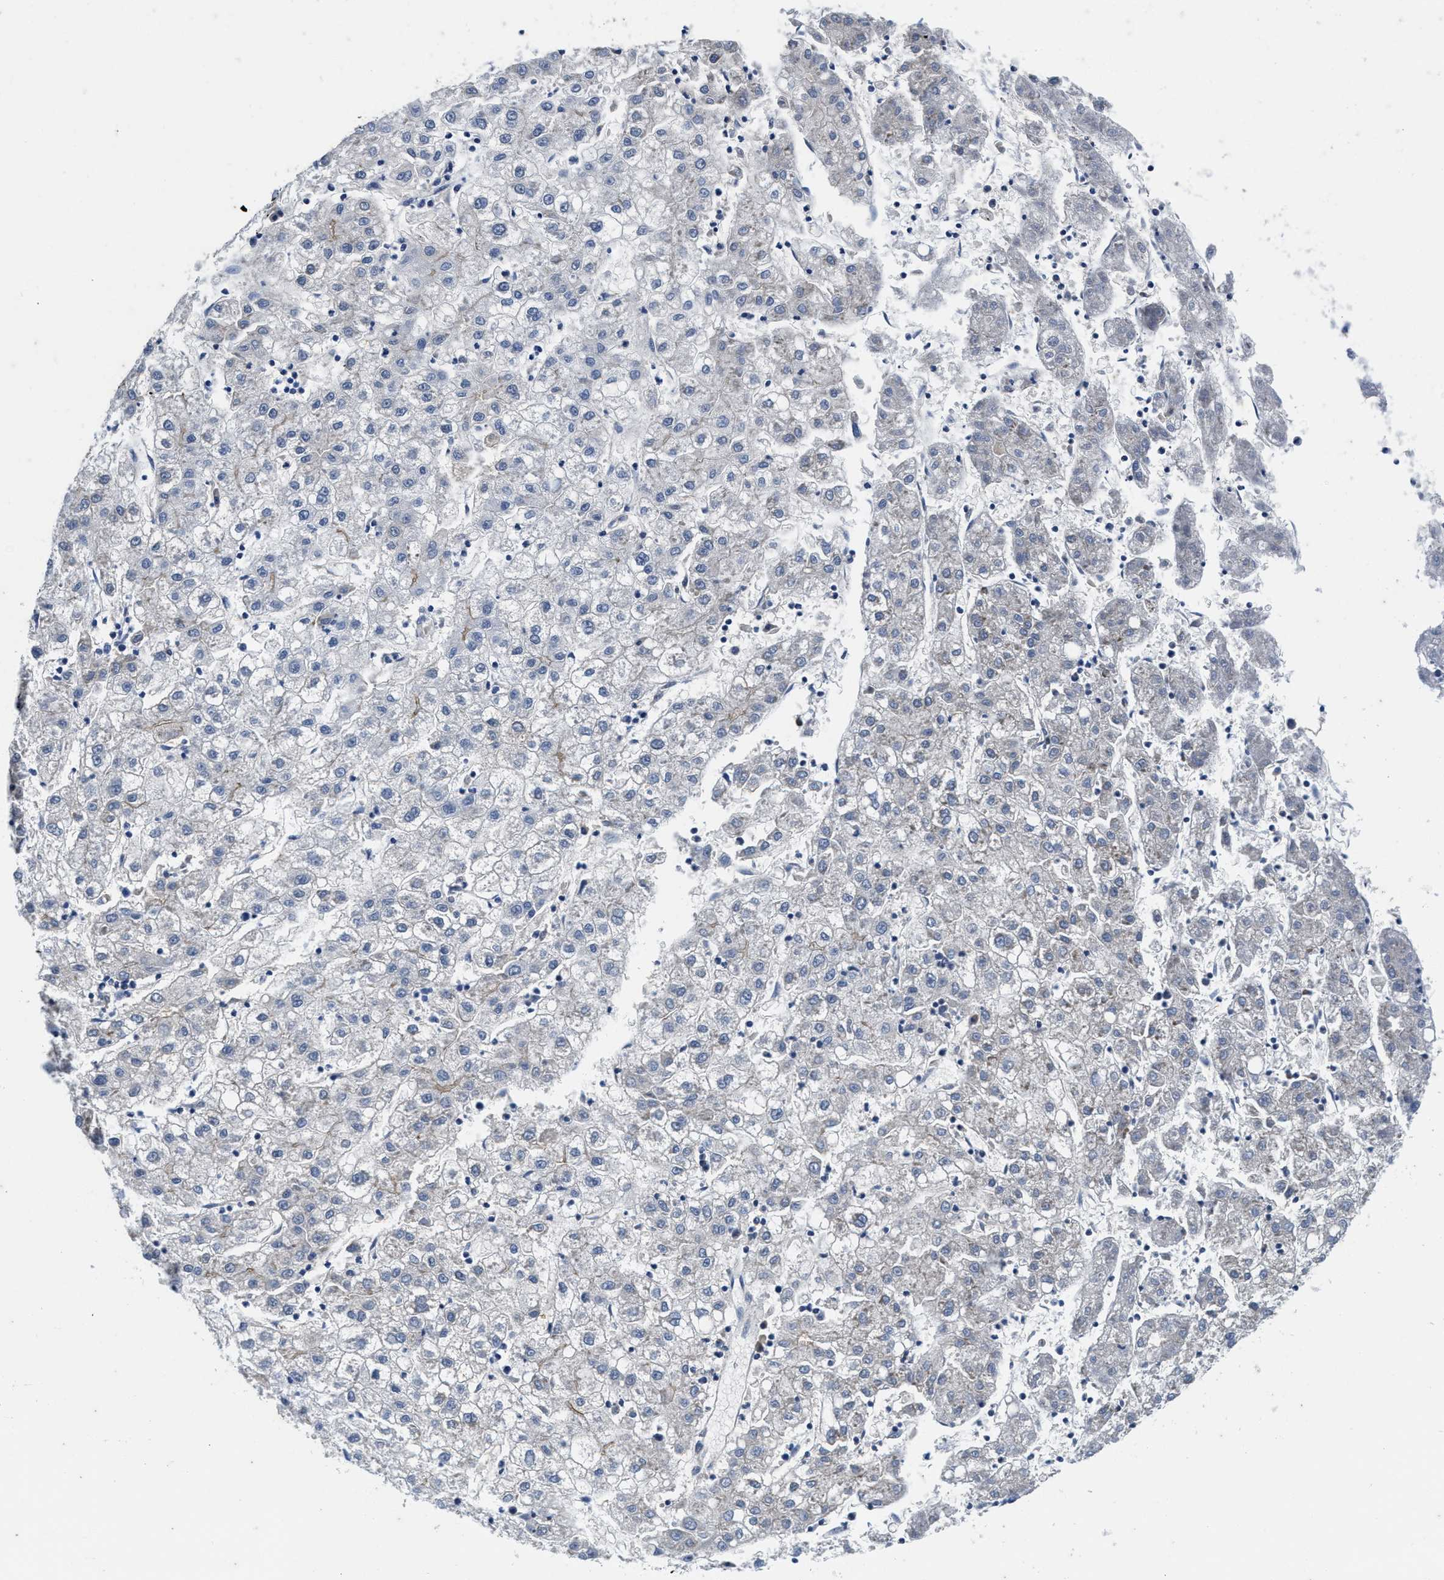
{"staining": {"intensity": "negative", "quantity": "none", "location": "none"}, "tissue": "liver cancer", "cell_type": "Tumor cells", "image_type": "cancer", "snomed": [{"axis": "morphology", "description": "Carcinoma, Hepatocellular, NOS"}, {"axis": "topography", "description": "Liver"}], "caption": "The histopathology image shows no significant expression in tumor cells of liver cancer.", "gene": "ABCB11", "patient": {"sex": "male", "age": 72}}